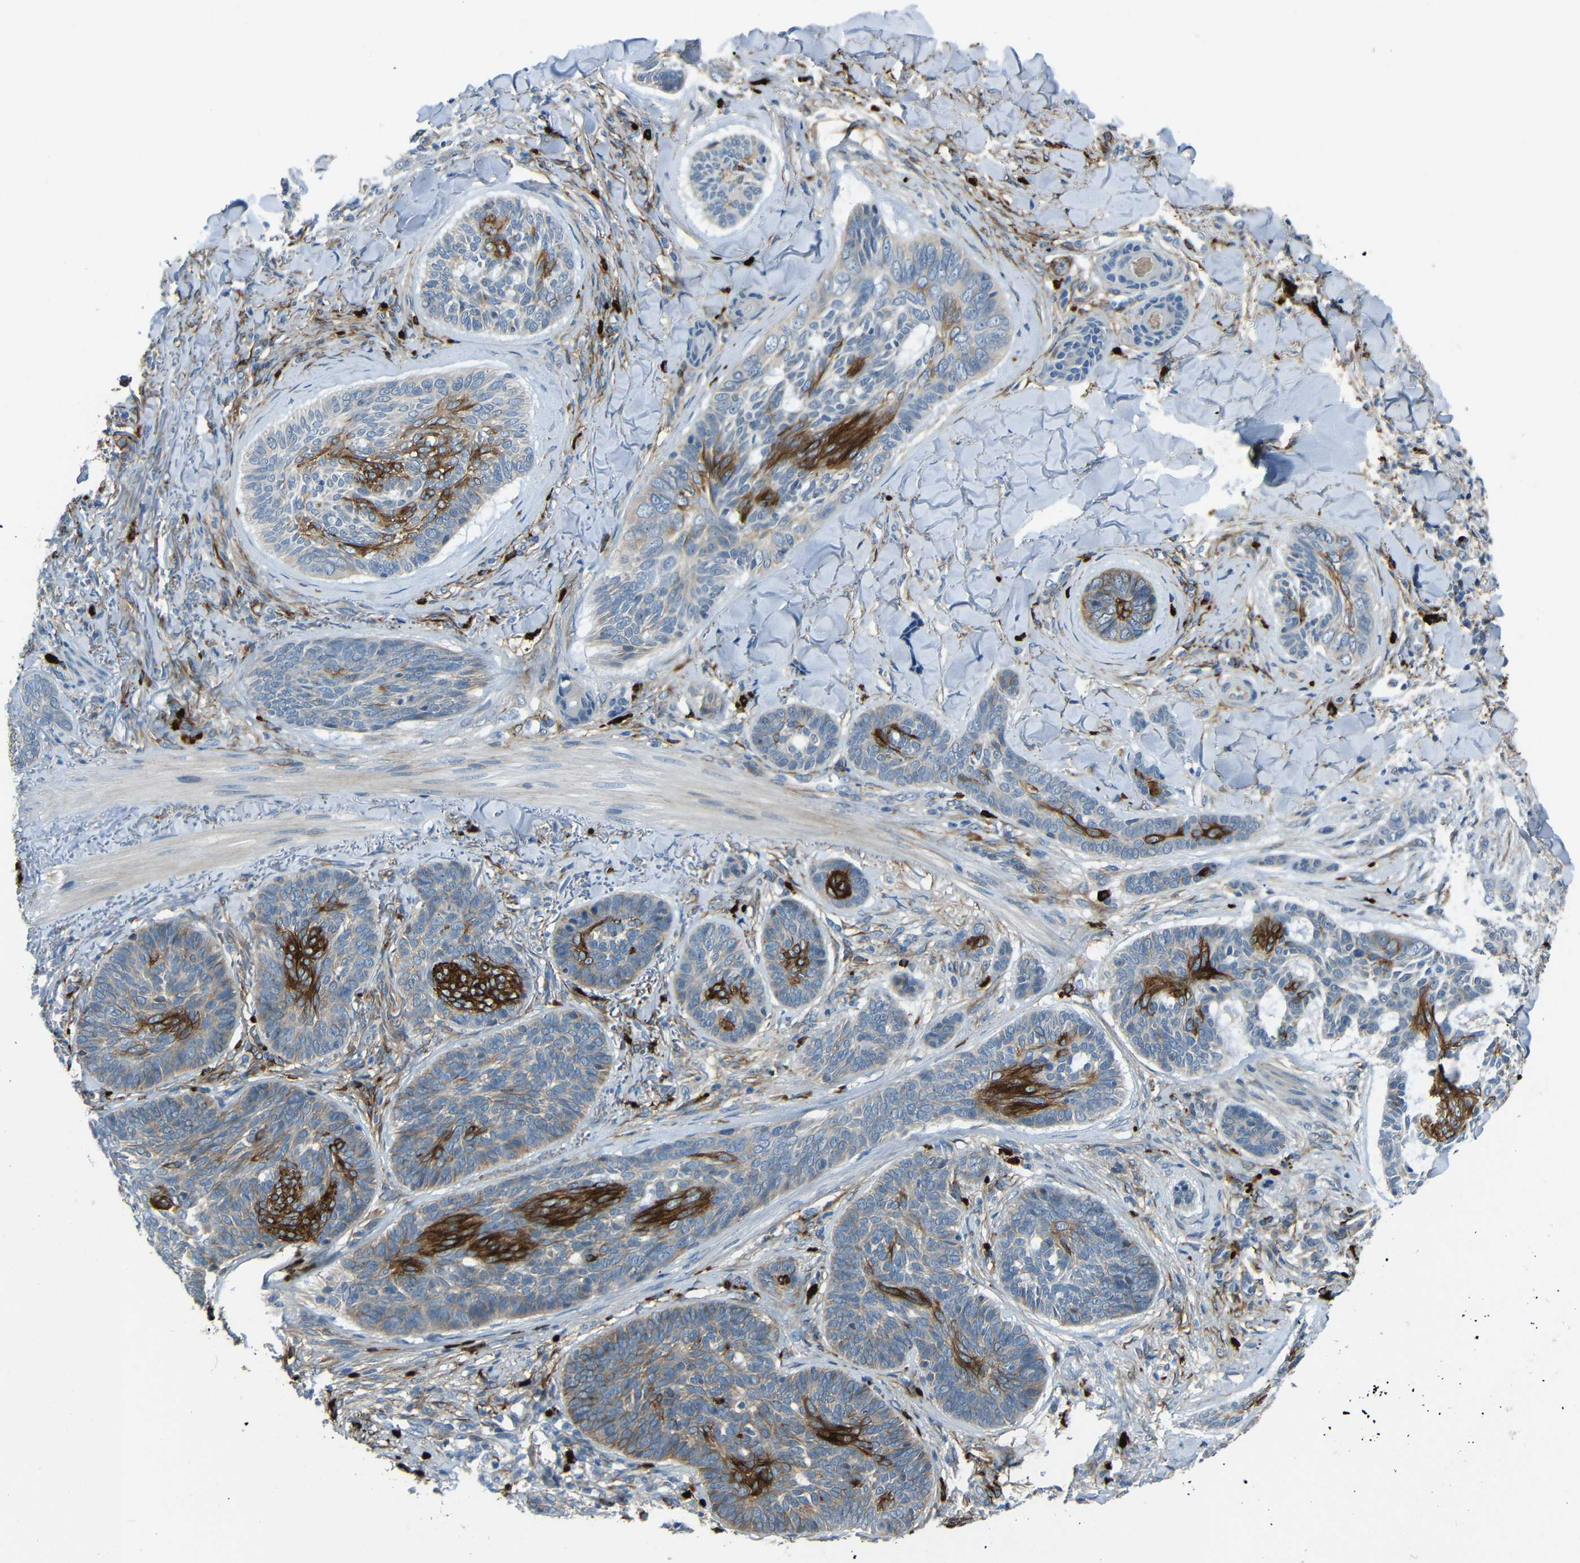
{"staining": {"intensity": "strong", "quantity": "<25%", "location": "cytoplasmic/membranous"}, "tissue": "skin cancer", "cell_type": "Tumor cells", "image_type": "cancer", "snomed": [{"axis": "morphology", "description": "Basal cell carcinoma"}, {"axis": "topography", "description": "Skin"}], "caption": "Strong cytoplasmic/membranous protein staining is identified in about <25% of tumor cells in basal cell carcinoma (skin).", "gene": "DCLK1", "patient": {"sex": "male", "age": 43}}